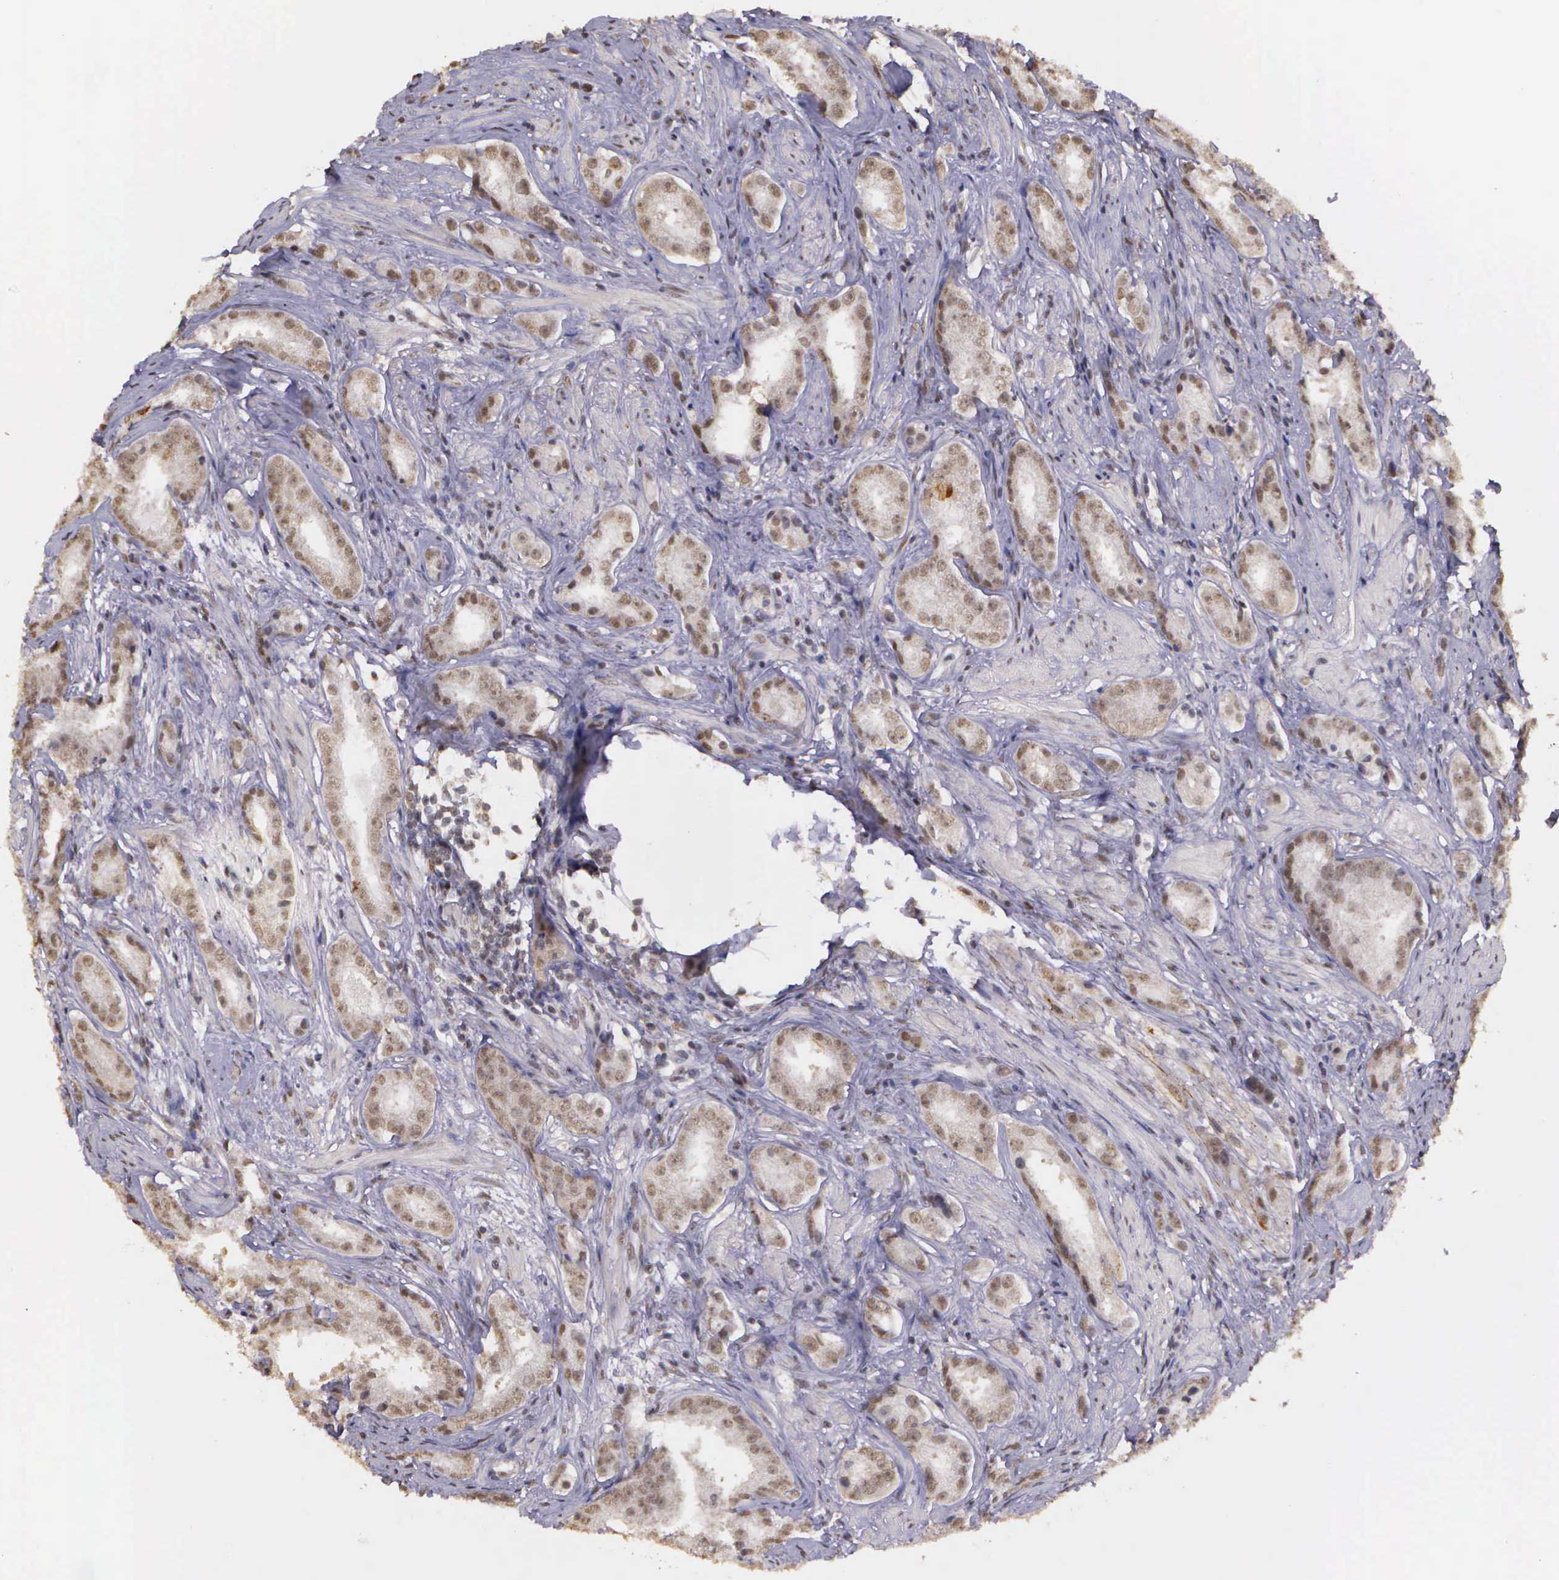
{"staining": {"intensity": "weak", "quantity": ">75%", "location": "nuclear"}, "tissue": "prostate cancer", "cell_type": "Tumor cells", "image_type": "cancer", "snomed": [{"axis": "morphology", "description": "Adenocarcinoma, Medium grade"}, {"axis": "topography", "description": "Prostate"}], "caption": "Prostate cancer tissue demonstrates weak nuclear expression in approximately >75% of tumor cells, visualized by immunohistochemistry.", "gene": "ARMCX5", "patient": {"sex": "male", "age": 53}}